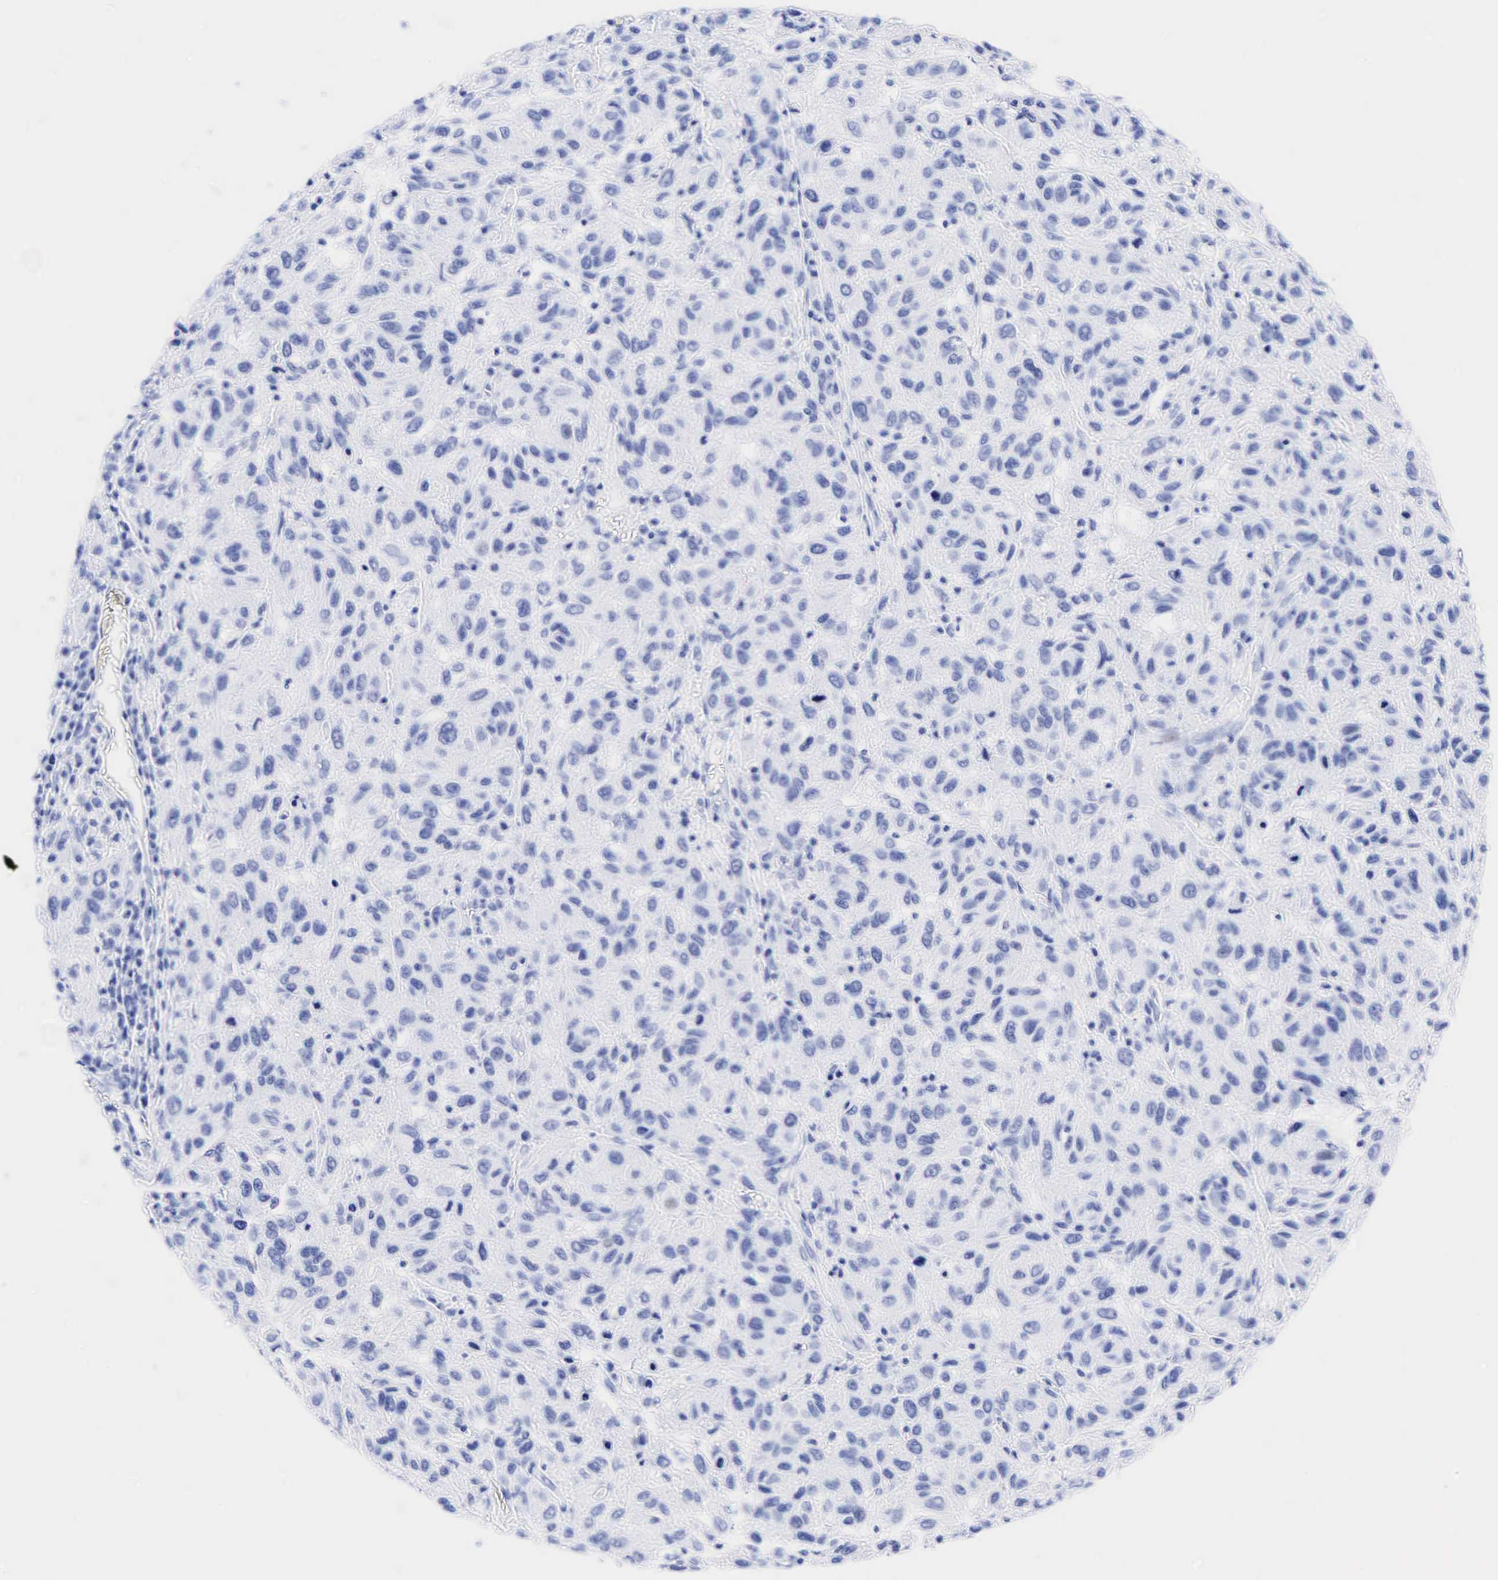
{"staining": {"intensity": "negative", "quantity": "none", "location": "none"}, "tissue": "melanoma", "cell_type": "Tumor cells", "image_type": "cancer", "snomed": [{"axis": "morphology", "description": "Malignant melanoma, NOS"}, {"axis": "topography", "description": "Skin"}], "caption": "IHC of melanoma shows no positivity in tumor cells.", "gene": "CHGA", "patient": {"sex": "female", "age": 77}}